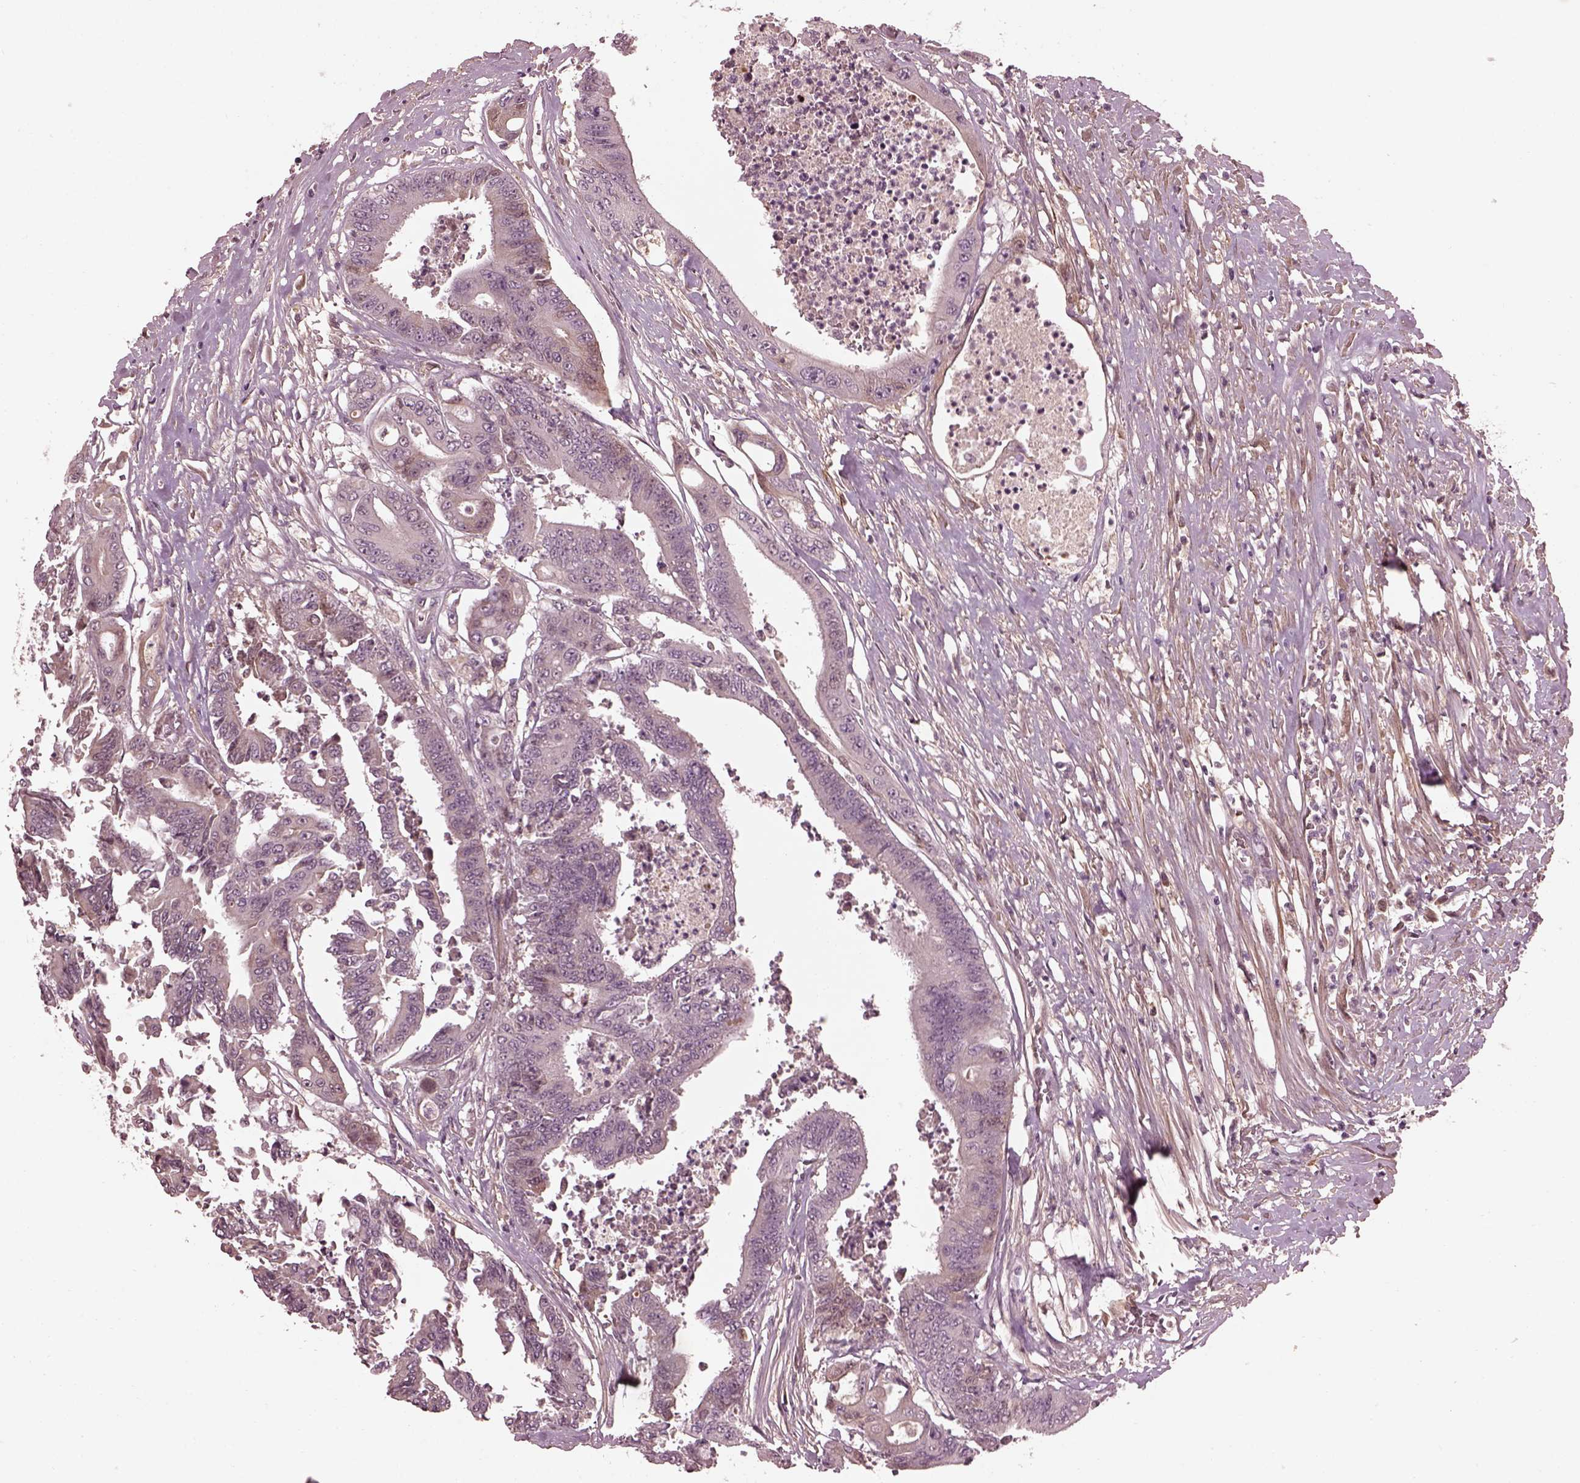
{"staining": {"intensity": "negative", "quantity": "none", "location": "none"}, "tissue": "colorectal cancer", "cell_type": "Tumor cells", "image_type": "cancer", "snomed": [{"axis": "morphology", "description": "Adenocarcinoma, NOS"}, {"axis": "topography", "description": "Rectum"}], "caption": "Photomicrograph shows no significant protein positivity in tumor cells of adenocarcinoma (colorectal).", "gene": "EFEMP1", "patient": {"sex": "male", "age": 54}}